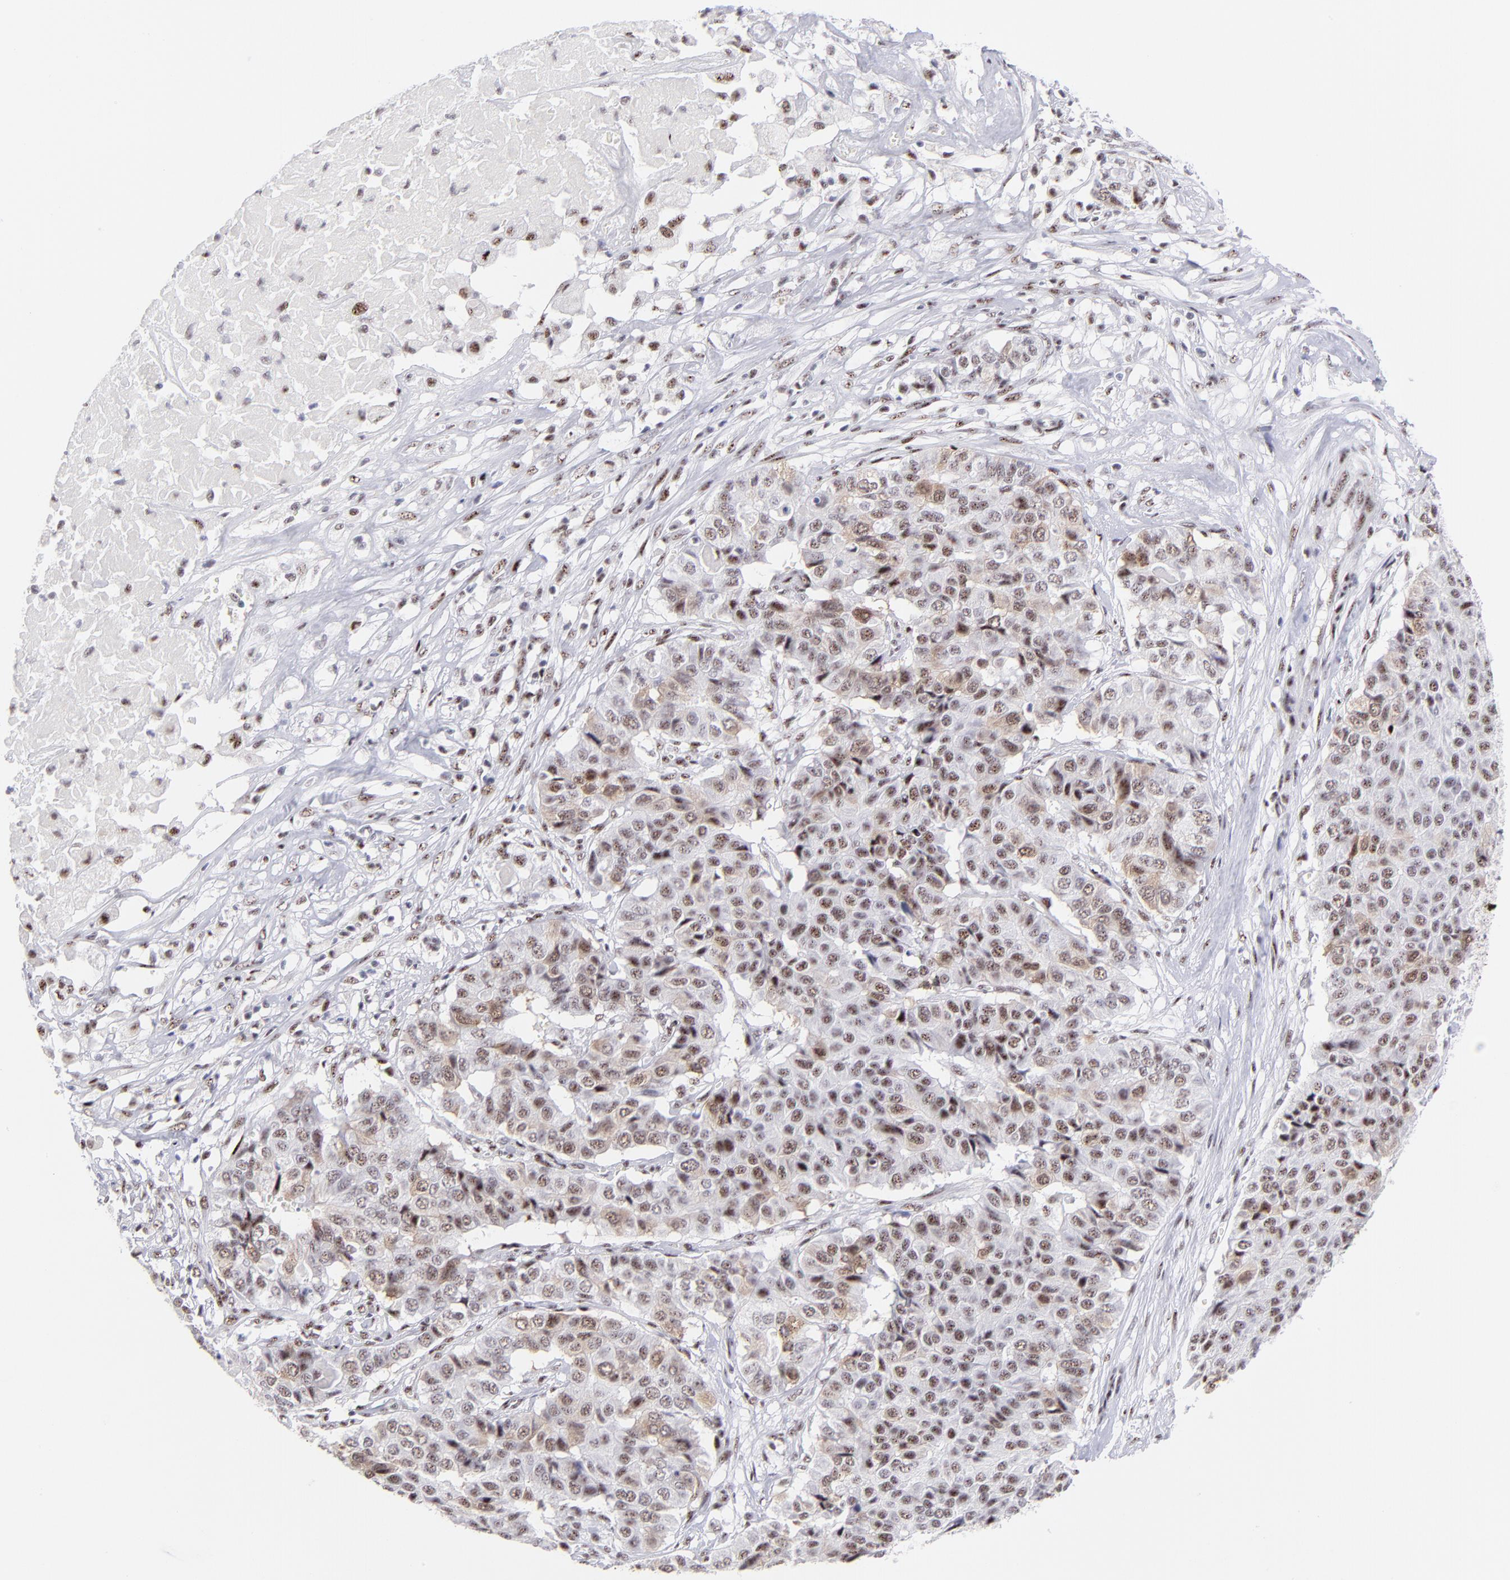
{"staining": {"intensity": "moderate", "quantity": ">75%", "location": "nuclear"}, "tissue": "pancreatic cancer", "cell_type": "Tumor cells", "image_type": "cancer", "snomed": [{"axis": "morphology", "description": "Adenocarcinoma, NOS"}, {"axis": "topography", "description": "Pancreas"}], "caption": "A histopathology image of human pancreatic cancer (adenocarcinoma) stained for a protein exhibits moderate nuclear brown staining in tumor cells. (brown staining indicates protein expression, while blue staining denotes nuclei).", "gene": "CDC25C", "patient": {"sex": "male", "age": 50}}